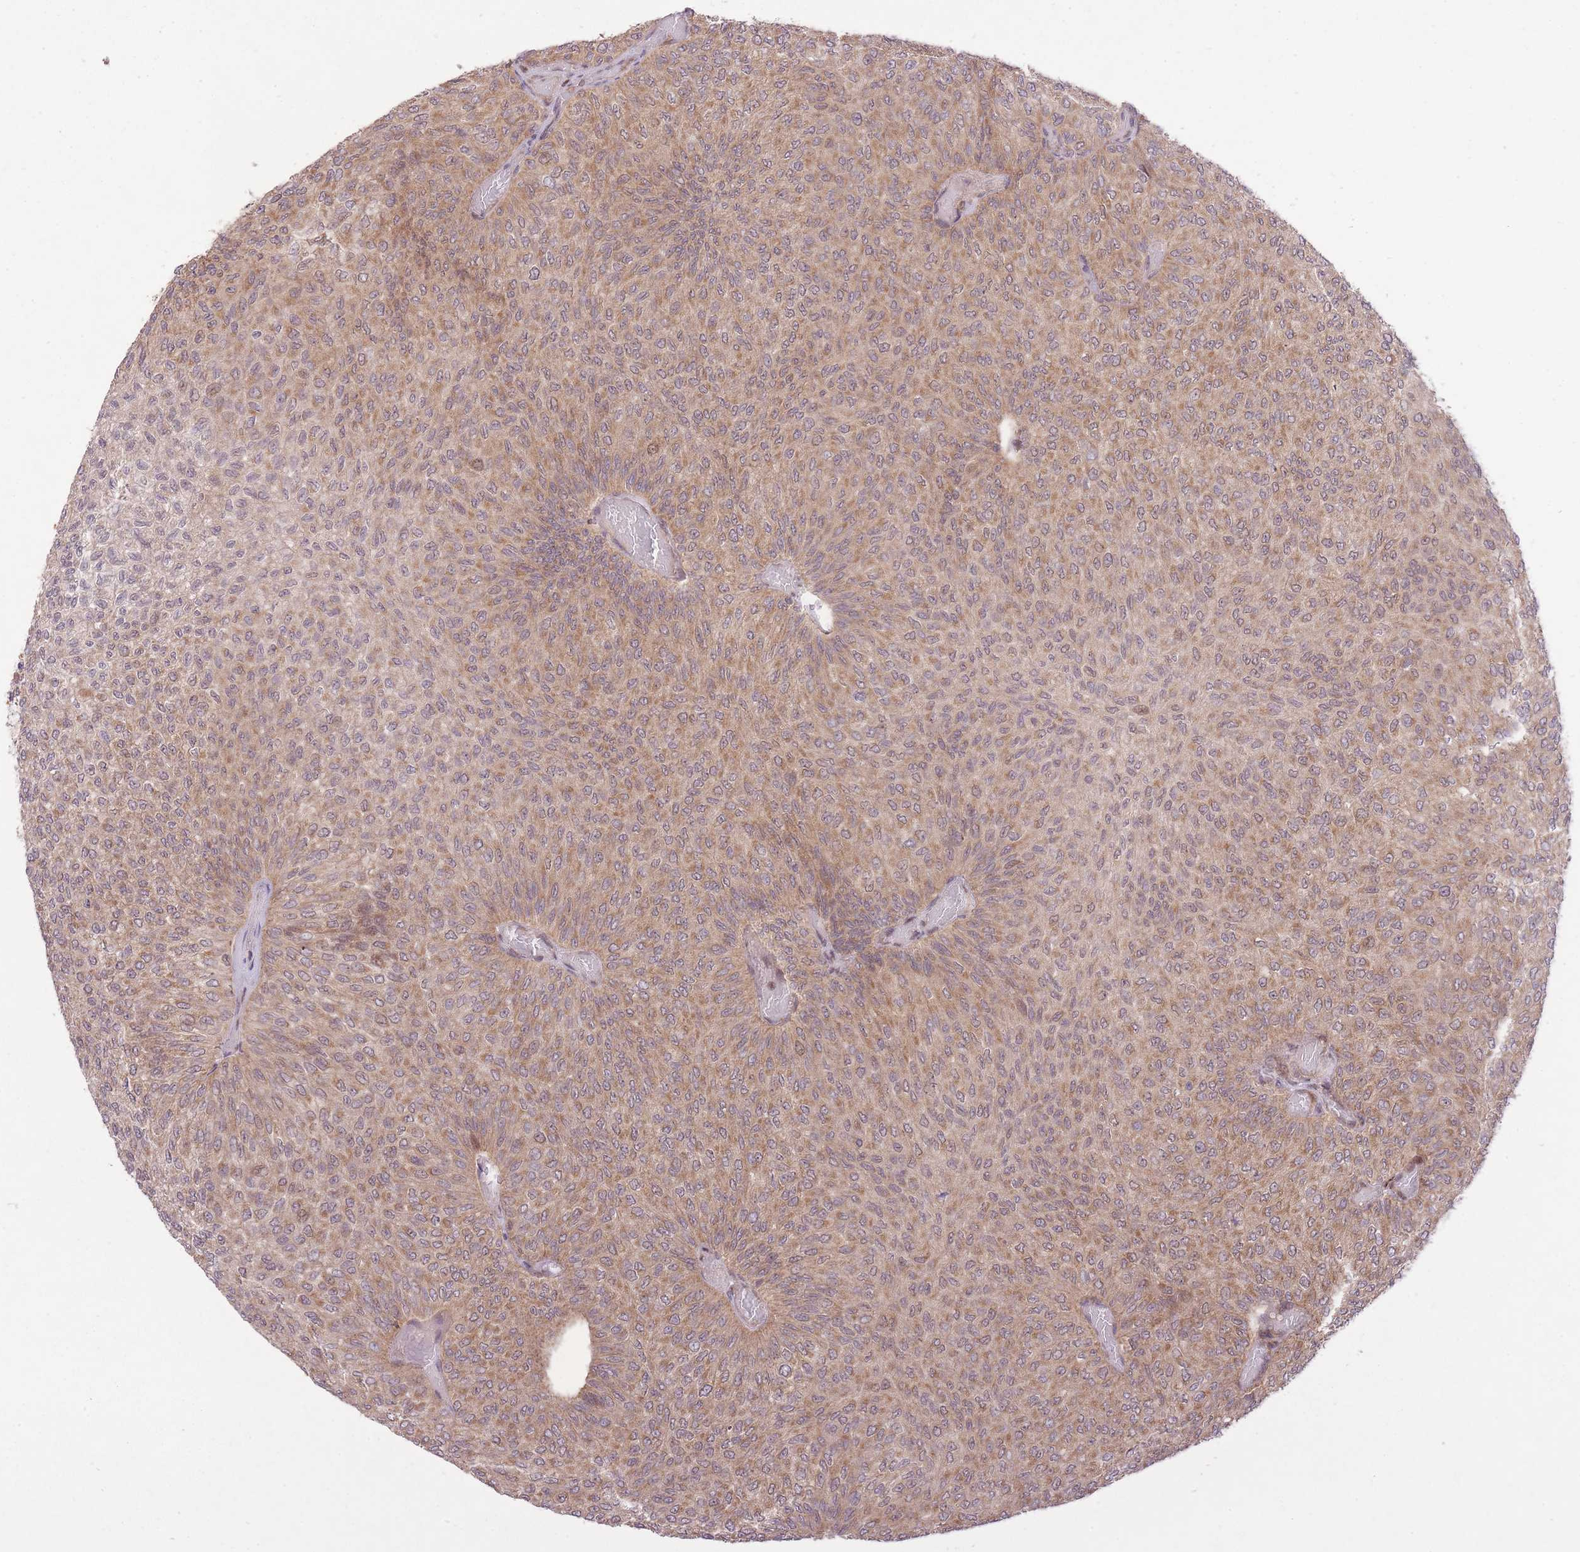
{"staining": {"intensity": "moderate", "quantity": ">75%", "location": "cytoplasmic/membranous"}, "tissue": "urothelial cancer", "cell_type": "Tumor cells", "image_type": "cancer", "snomed": [{"axis": "morphology", "description": "Urothelial carcinoma, Low grade"}, {"axis": "topography", "description": "Urinary bladder"}], "caption": "This micrograph exhibits IHC staining of urothelial cancer, with medium moderate cytoplasmic/membranous staining in approximately >75% of tumor cells.", "gene": "ZNF391", "patient": {"sex": "male", "age": 78}}